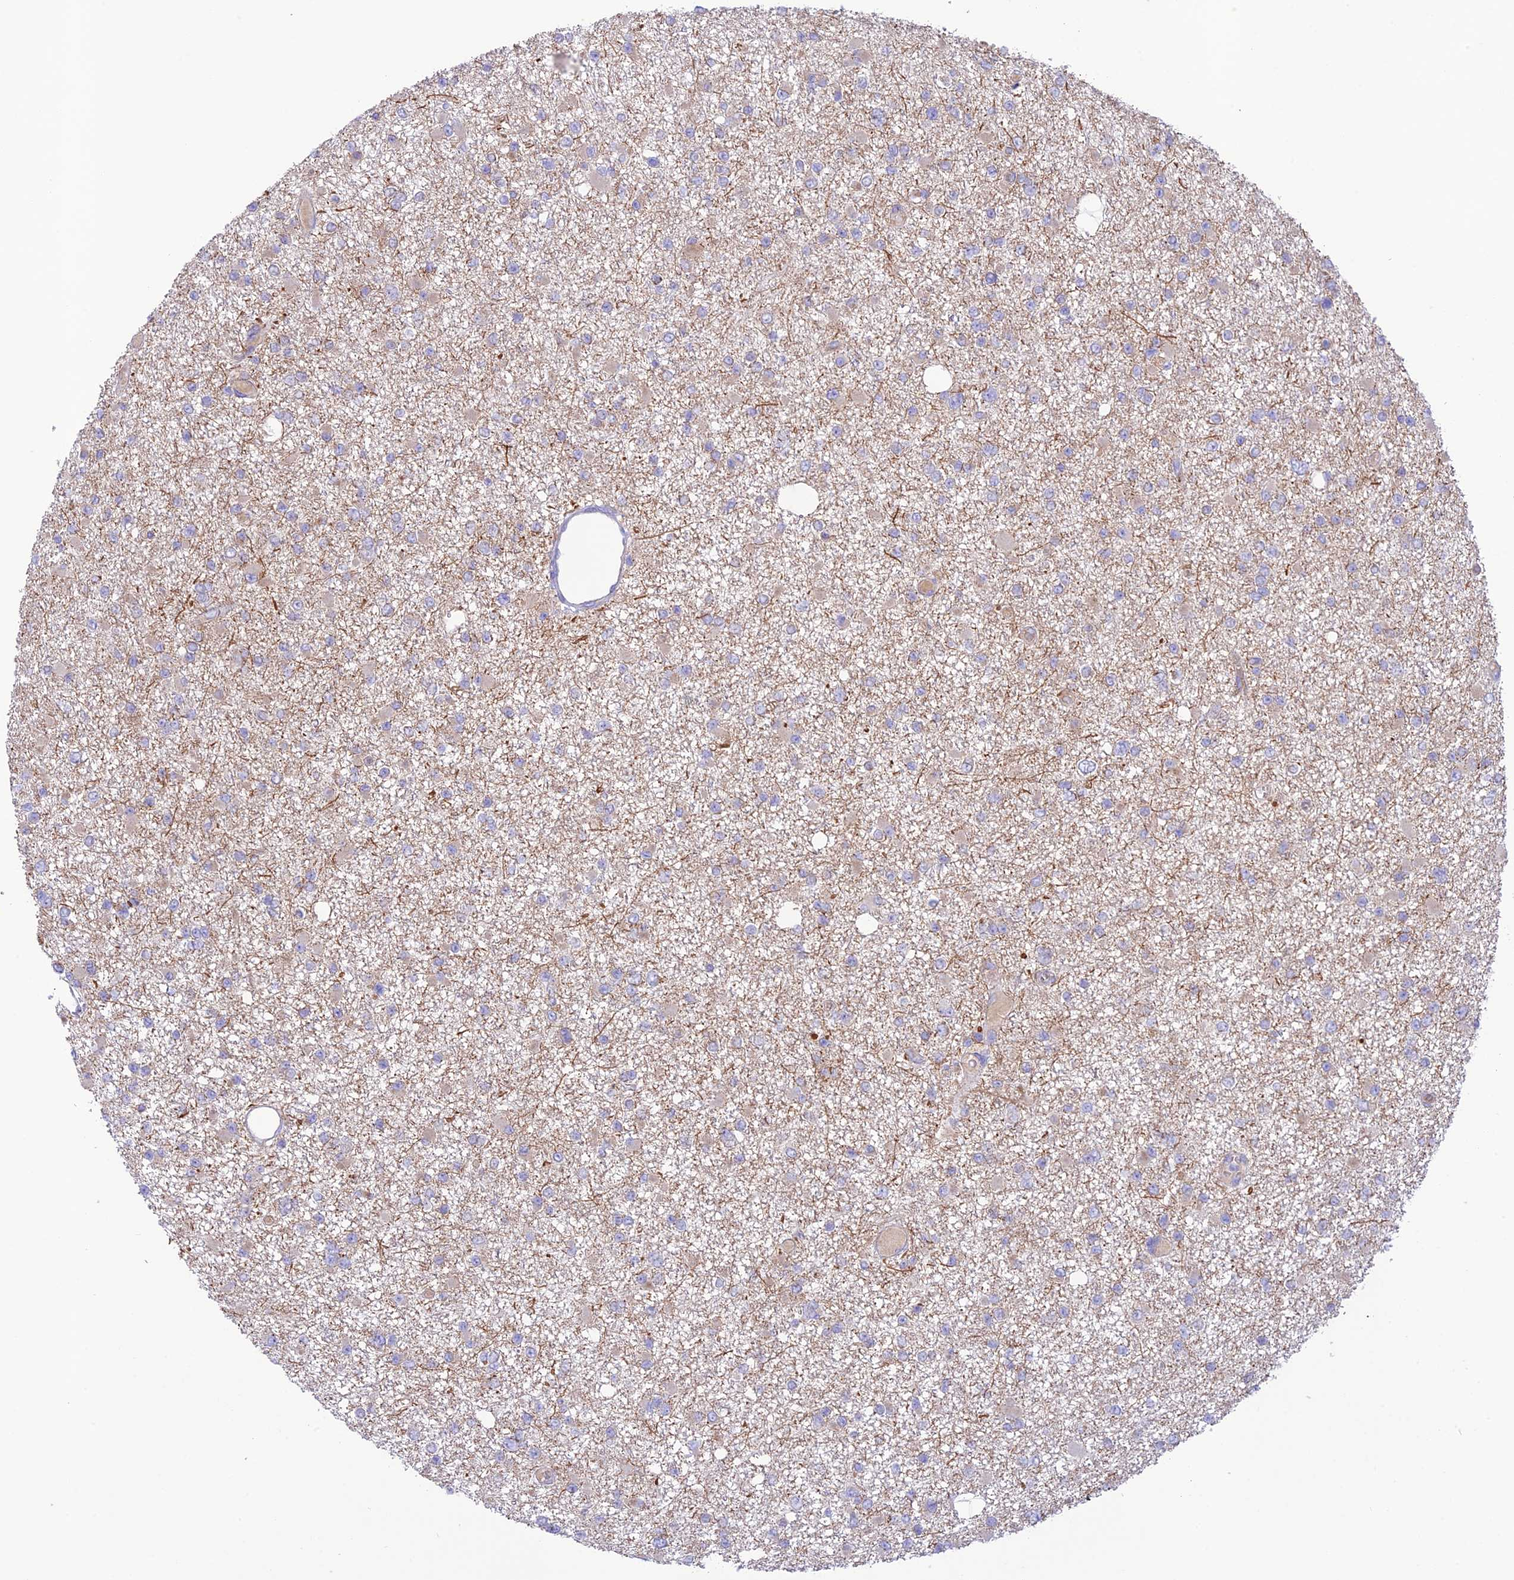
{"staining": {"intensity": "negative", "quantity": "none", "location": "none"}, "tissue": "glioma", "cell_type": "Tumor cells", "image_type": "cancer", "snomed": [{"axis": "morphology", "description": "Glioma, malignant, Low grade"}, {"axis": "topography", "description": "Brain"}], "caption": "Immunohistochemistry (IHC) of human glioma exhibits no staining in tumor cells.", "gene": "UAP1L1", "patient": {"sex": "female", "age": 22}}